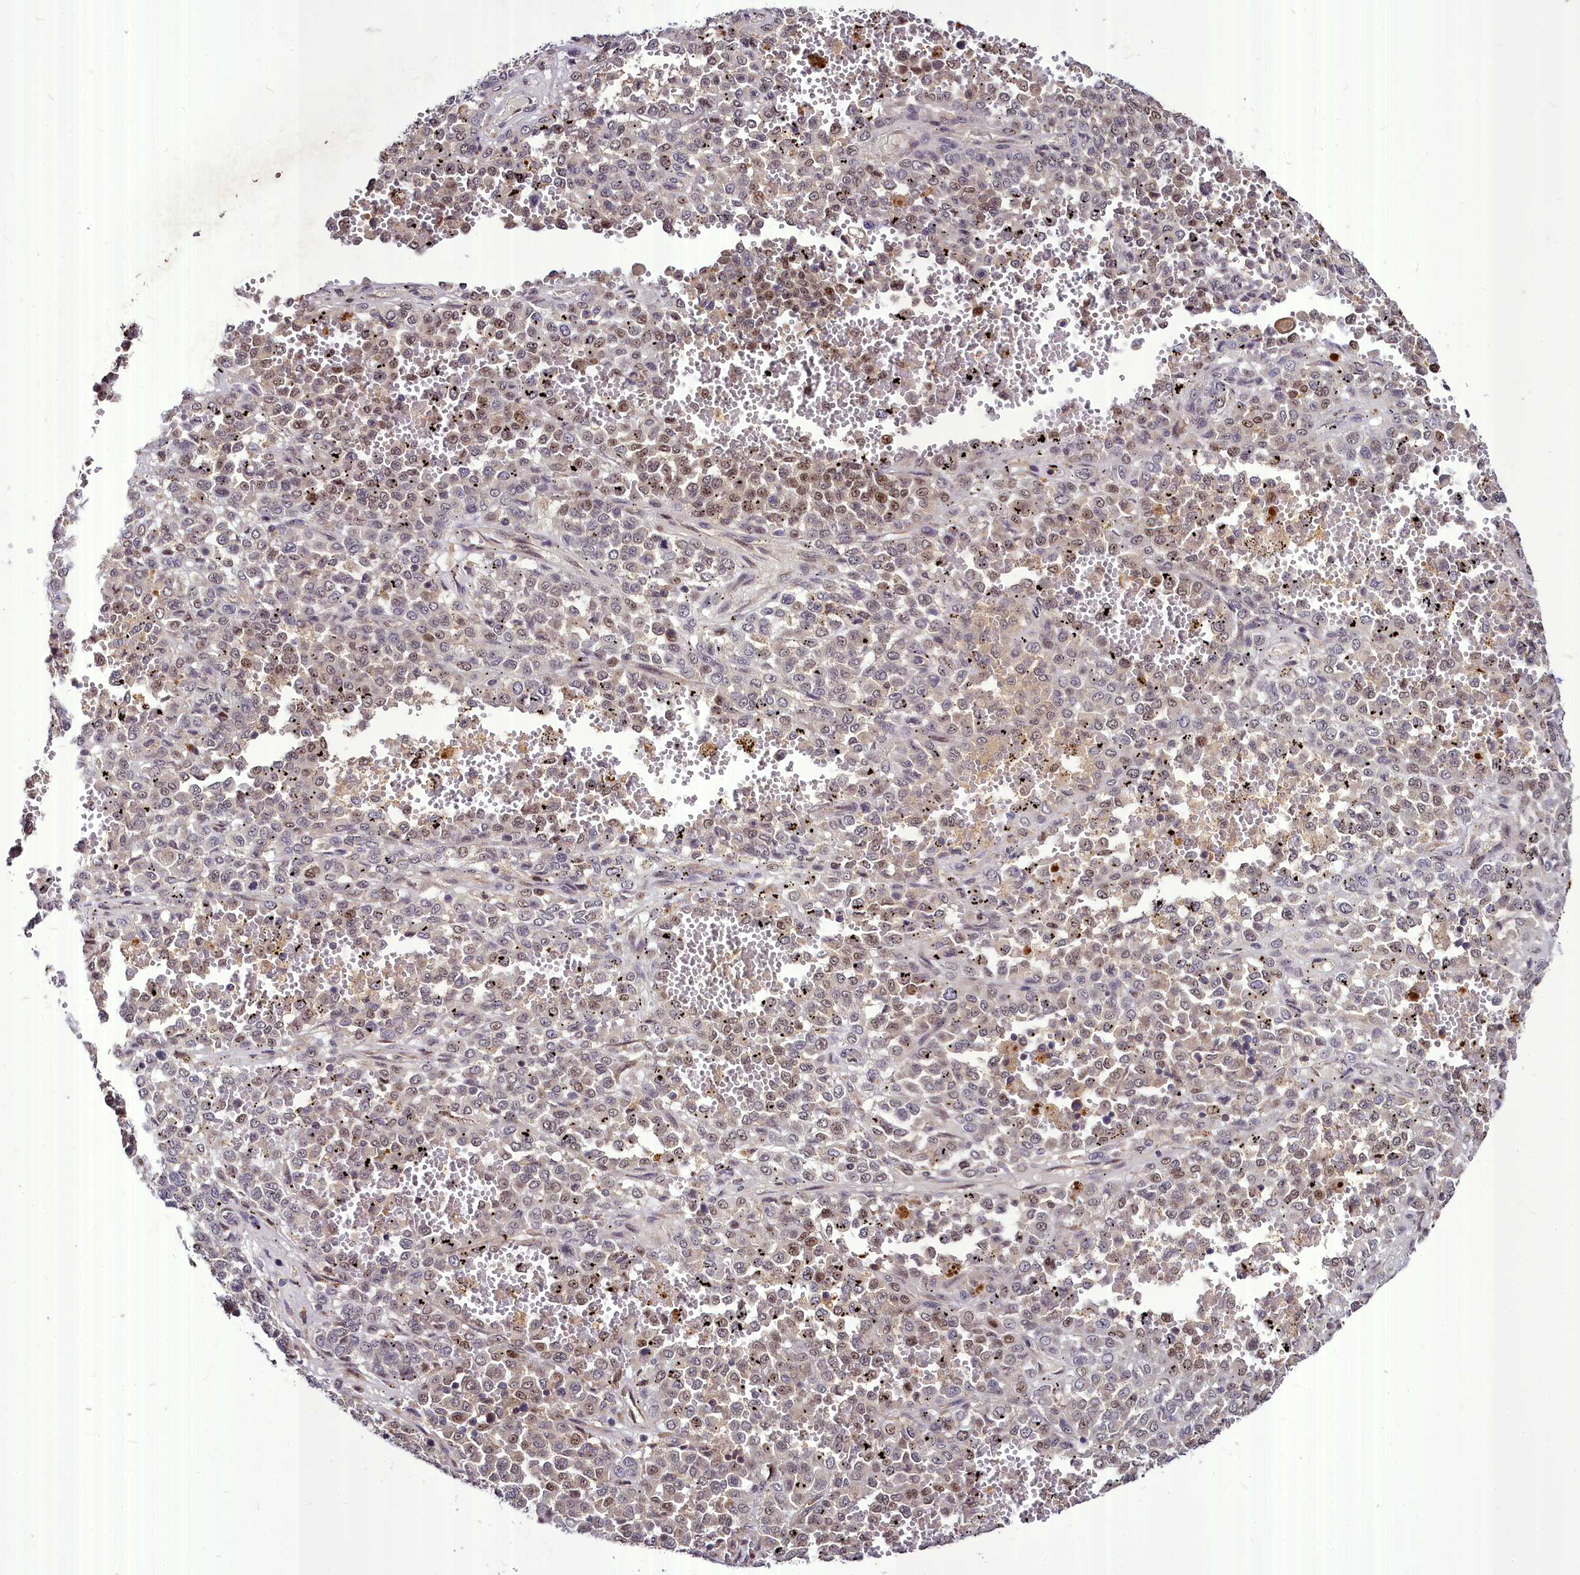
{"staining": {"intensity": "weak", "quantity": ">75%", "location": "nuclear"}, "tissue": "melanoma", "cell_type": "Tumor cells", "image_type": "cancer", "snomed": [{"axis": "morphology", "description": "Malignant melanoma, Metastatic site"}, {"axis": "topography", "description": "Pancreas"}], "caption": "This histopathology image shows malignant melanoma (metastatic site) stained with immunohistochemistry to label a protein in brown. The nuclear of tumor cells show weak positivity for the protein. Nuclei are counter-stained blue.", "gene": "MAML2", "patient": {"sex": "female", "age": 30}}